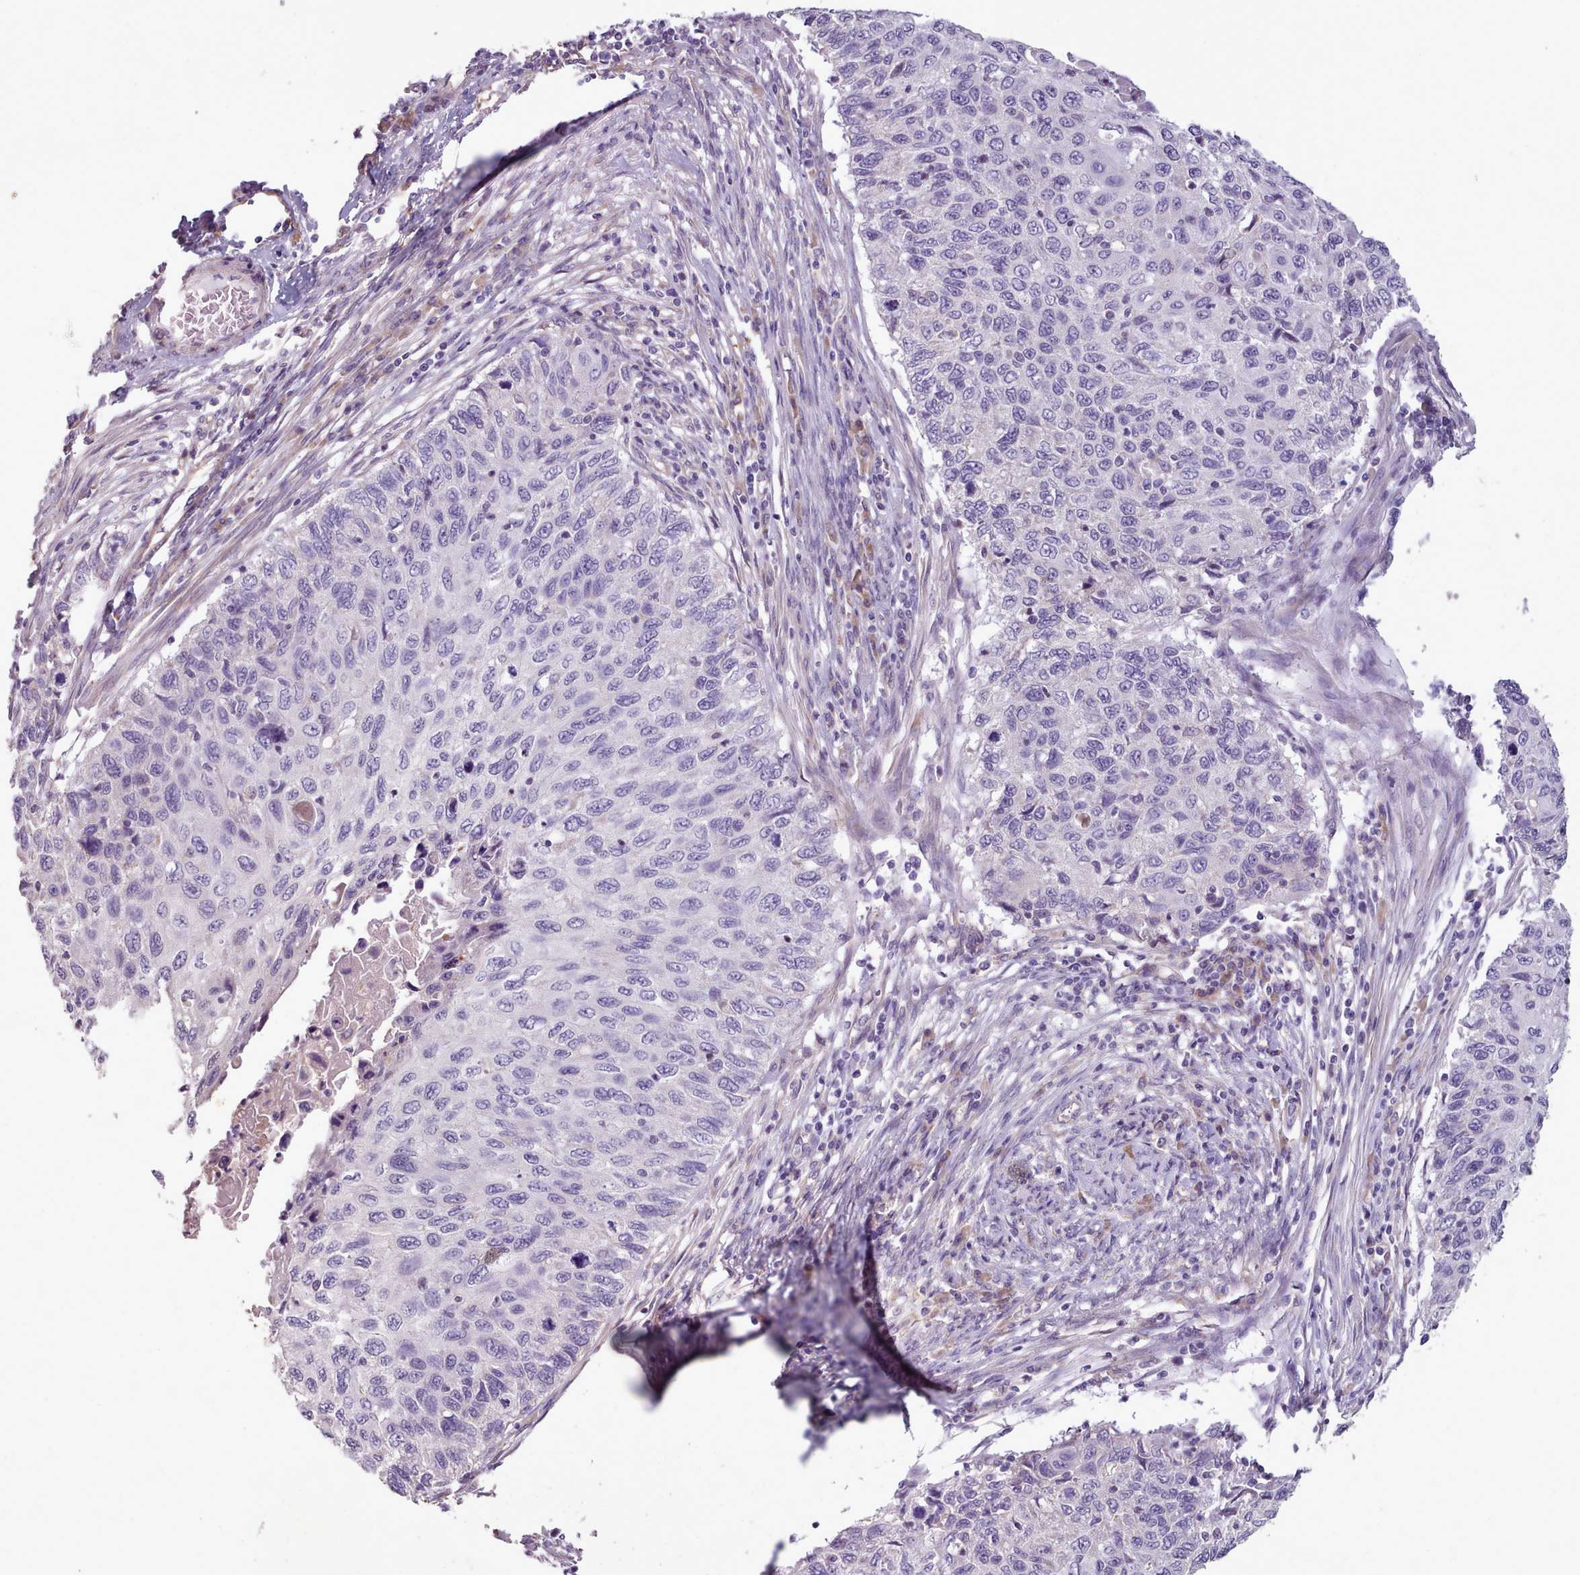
{"staining": {"intensity": "negative", "quantity": "none", "location": "none"}, "tissue": "cervical cancer", "cell_type": "Tumor cells", "image_type": "cancer", "snomed": [{"axis": "morphology", "description": "Squamous cell carcinoma, NOS"}, {"axis": "topography", "description": "Cervix"}], "caption": "Squamous cell carcinoma (cervical) stained for a protein using IHC shows no staining tumor cells.", "gene": "DPF1", "patient": {"sex": "female", "age": 70}}